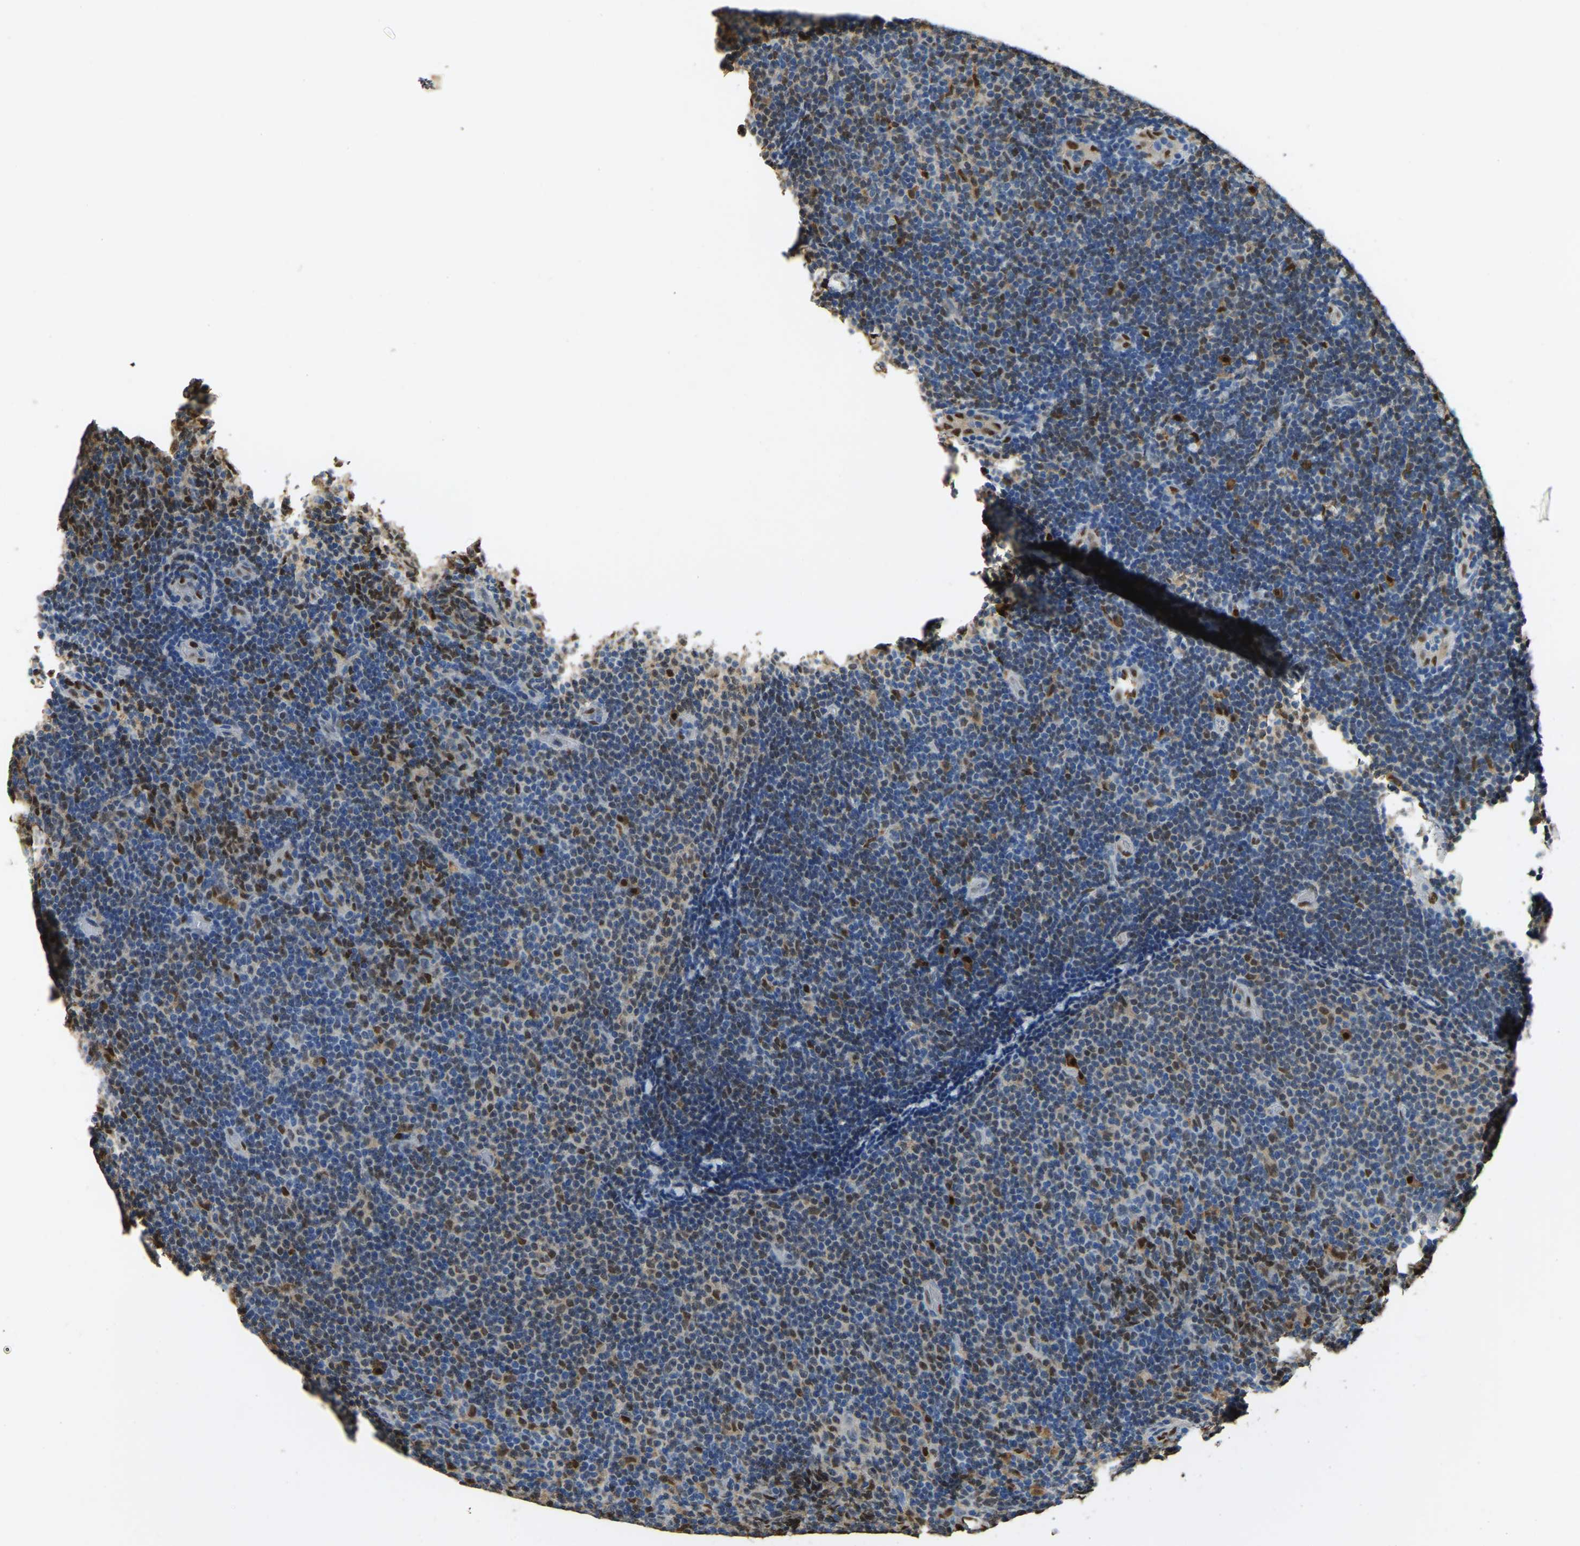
{"staining": {"intensity": "strong", "quantity": "25%-75%", "location": "nuclear"}, "tissue": "lymphoma", "cell_type": "Tumor cells", "image_type": "cancer", "snomed": [{"axis": "morphology", "description": "Malignant lymphoma, non-Hodgkin's type, Low grade"}, {"axis": "topography", "description": "Lymph node"}], "caption": "Protein expression analysis of lymphoma demonstrates strong nuclear positivity in about 25%-75% of tumor cells. Immunohistochemistry (ihc) stains the protein of interest in brown and the nuclei are stained blue.", "gene": "NANS", "patient": {"sex": "male", "age": 83}}